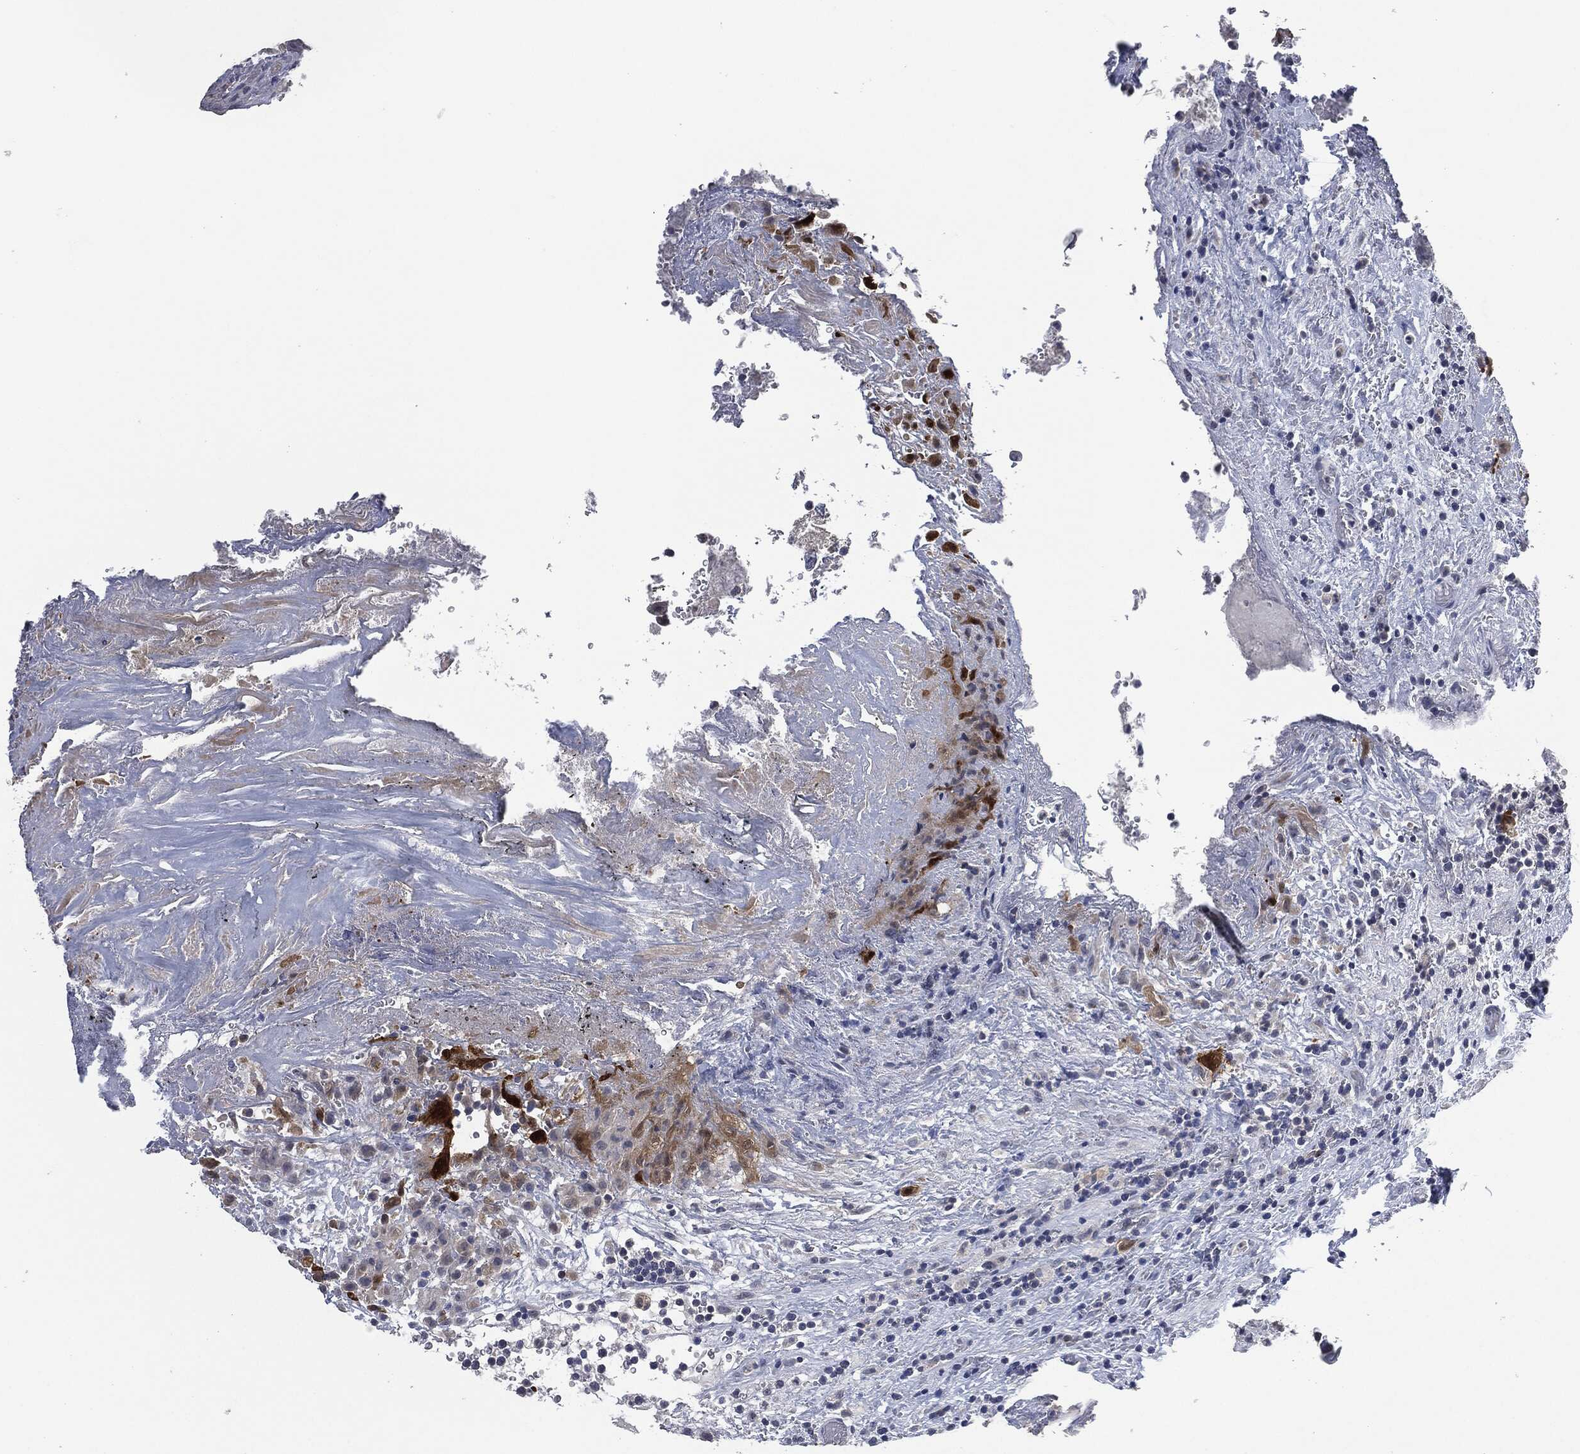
{"staining": {"intensity": "strong", "quantity": "<25%", "location": "cytoplasmic/membranous,nuclear"}, "tissue": "urothelial cancer", "cell_type": "Tumor cells", "image_type": "cancer", "snomed": [{"axis": "morphology", "description": "Urothelial carcinoma, High grade"}, {"axis": "topography", "description": "Urinary bladder"}], "caption": "Immunohistochemical staining of human high-grade urothelial carcinoma reveals strong cytoplasmic/membranous and nuclear protein staining in approximately <25% of tumor cells.", "gene": "IL1RN", "patient": {"sex": "female", "age": 41}}